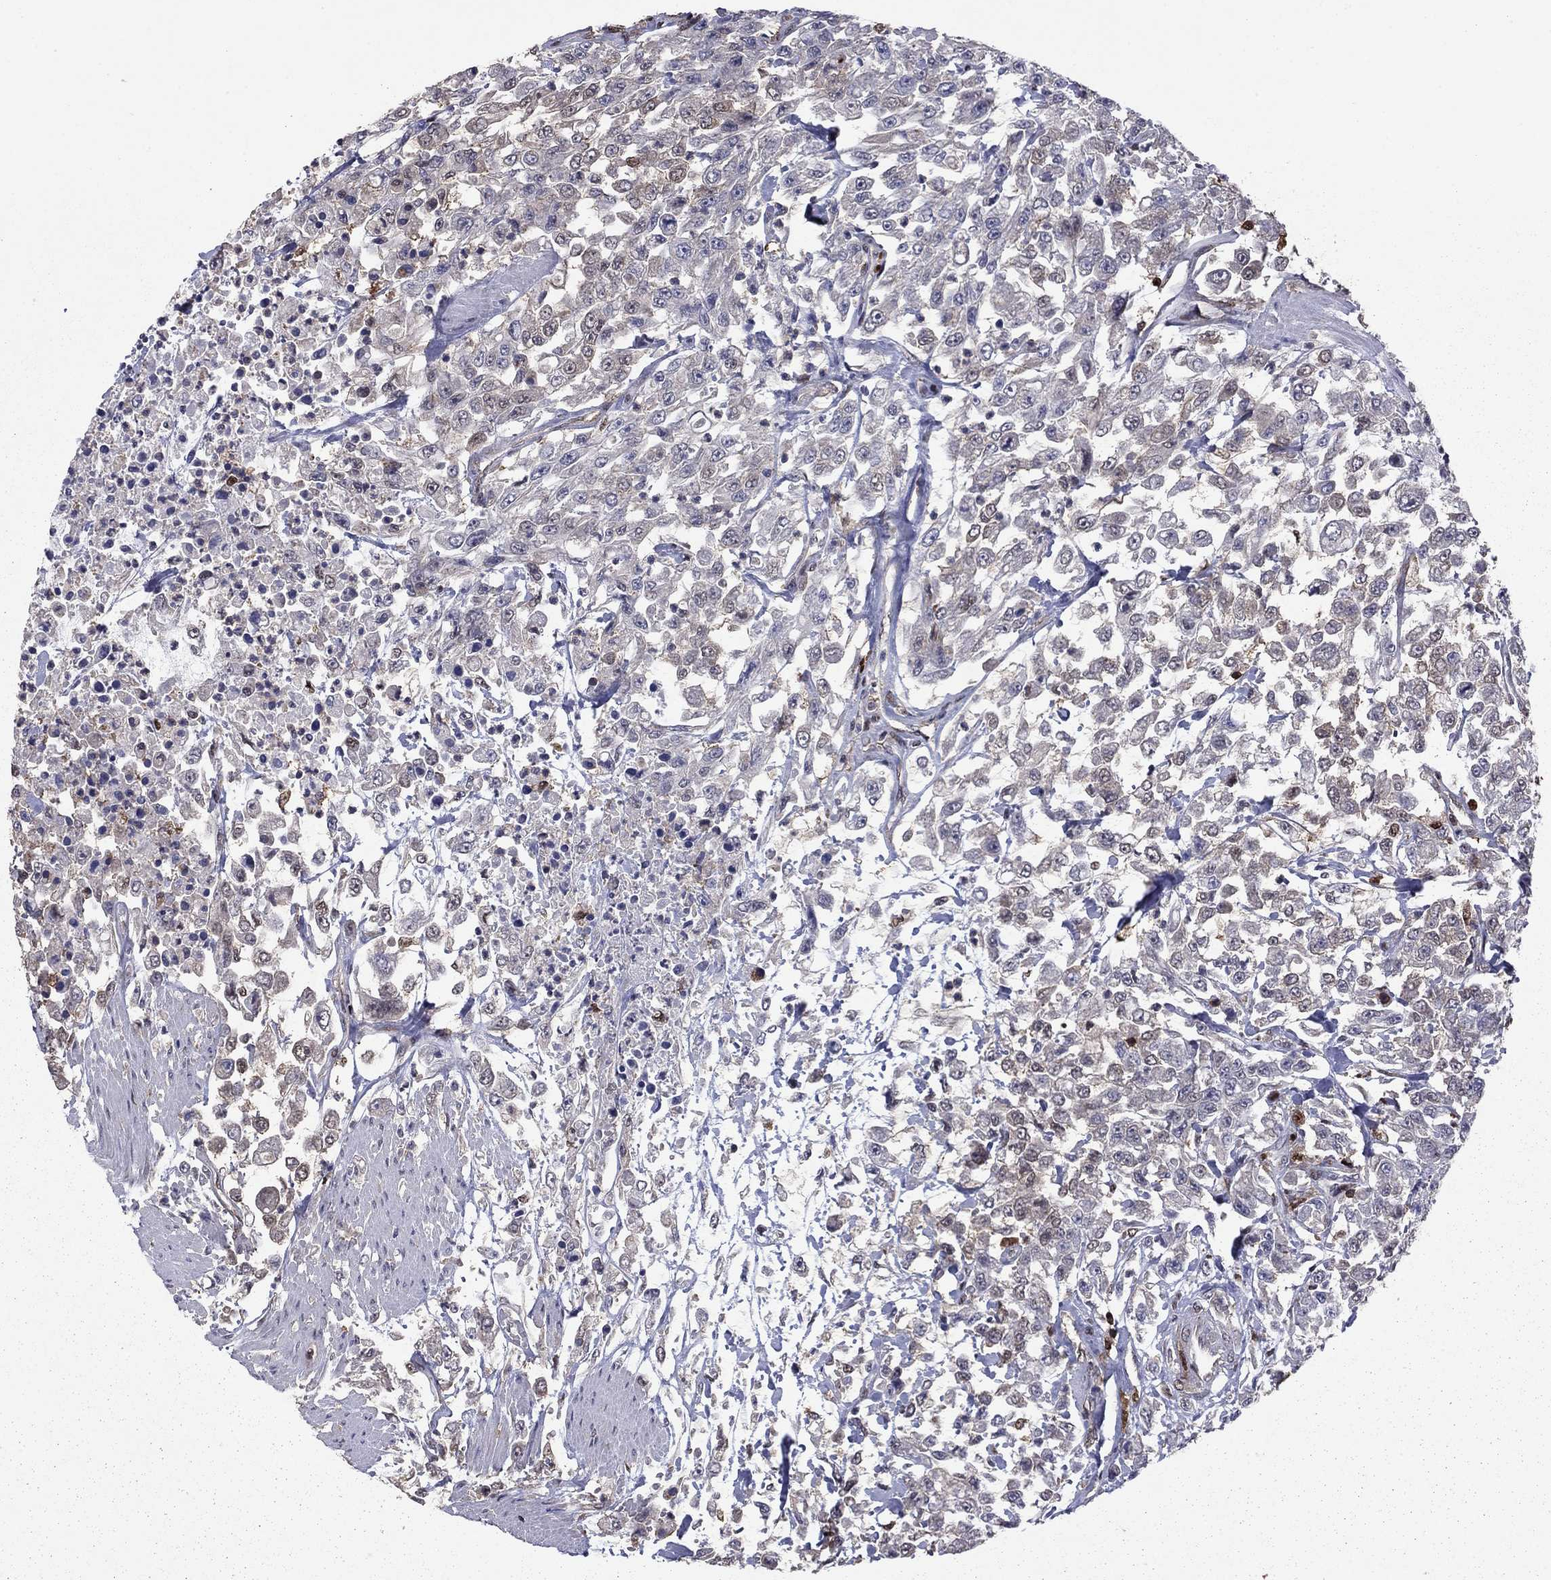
{"staining": {"intensity": "negative", "quantity": "none", "location": "none"}, "tissue": "urothelial cancer", "cell_type": "Tumor cells", "image_type": "cancer", "snomed": [{"axis": "morphology", "description": "Urothelial carcinoma, High grade"}, {"axis": "topography", "description": "Urinary bladder"}], "caption": "Immunohistochemistry (IHC) of human urothelial cancer shows no expression in tumor cells.", "gene": "APPBP2", "patient": {"sex": "male", "age": 46}}